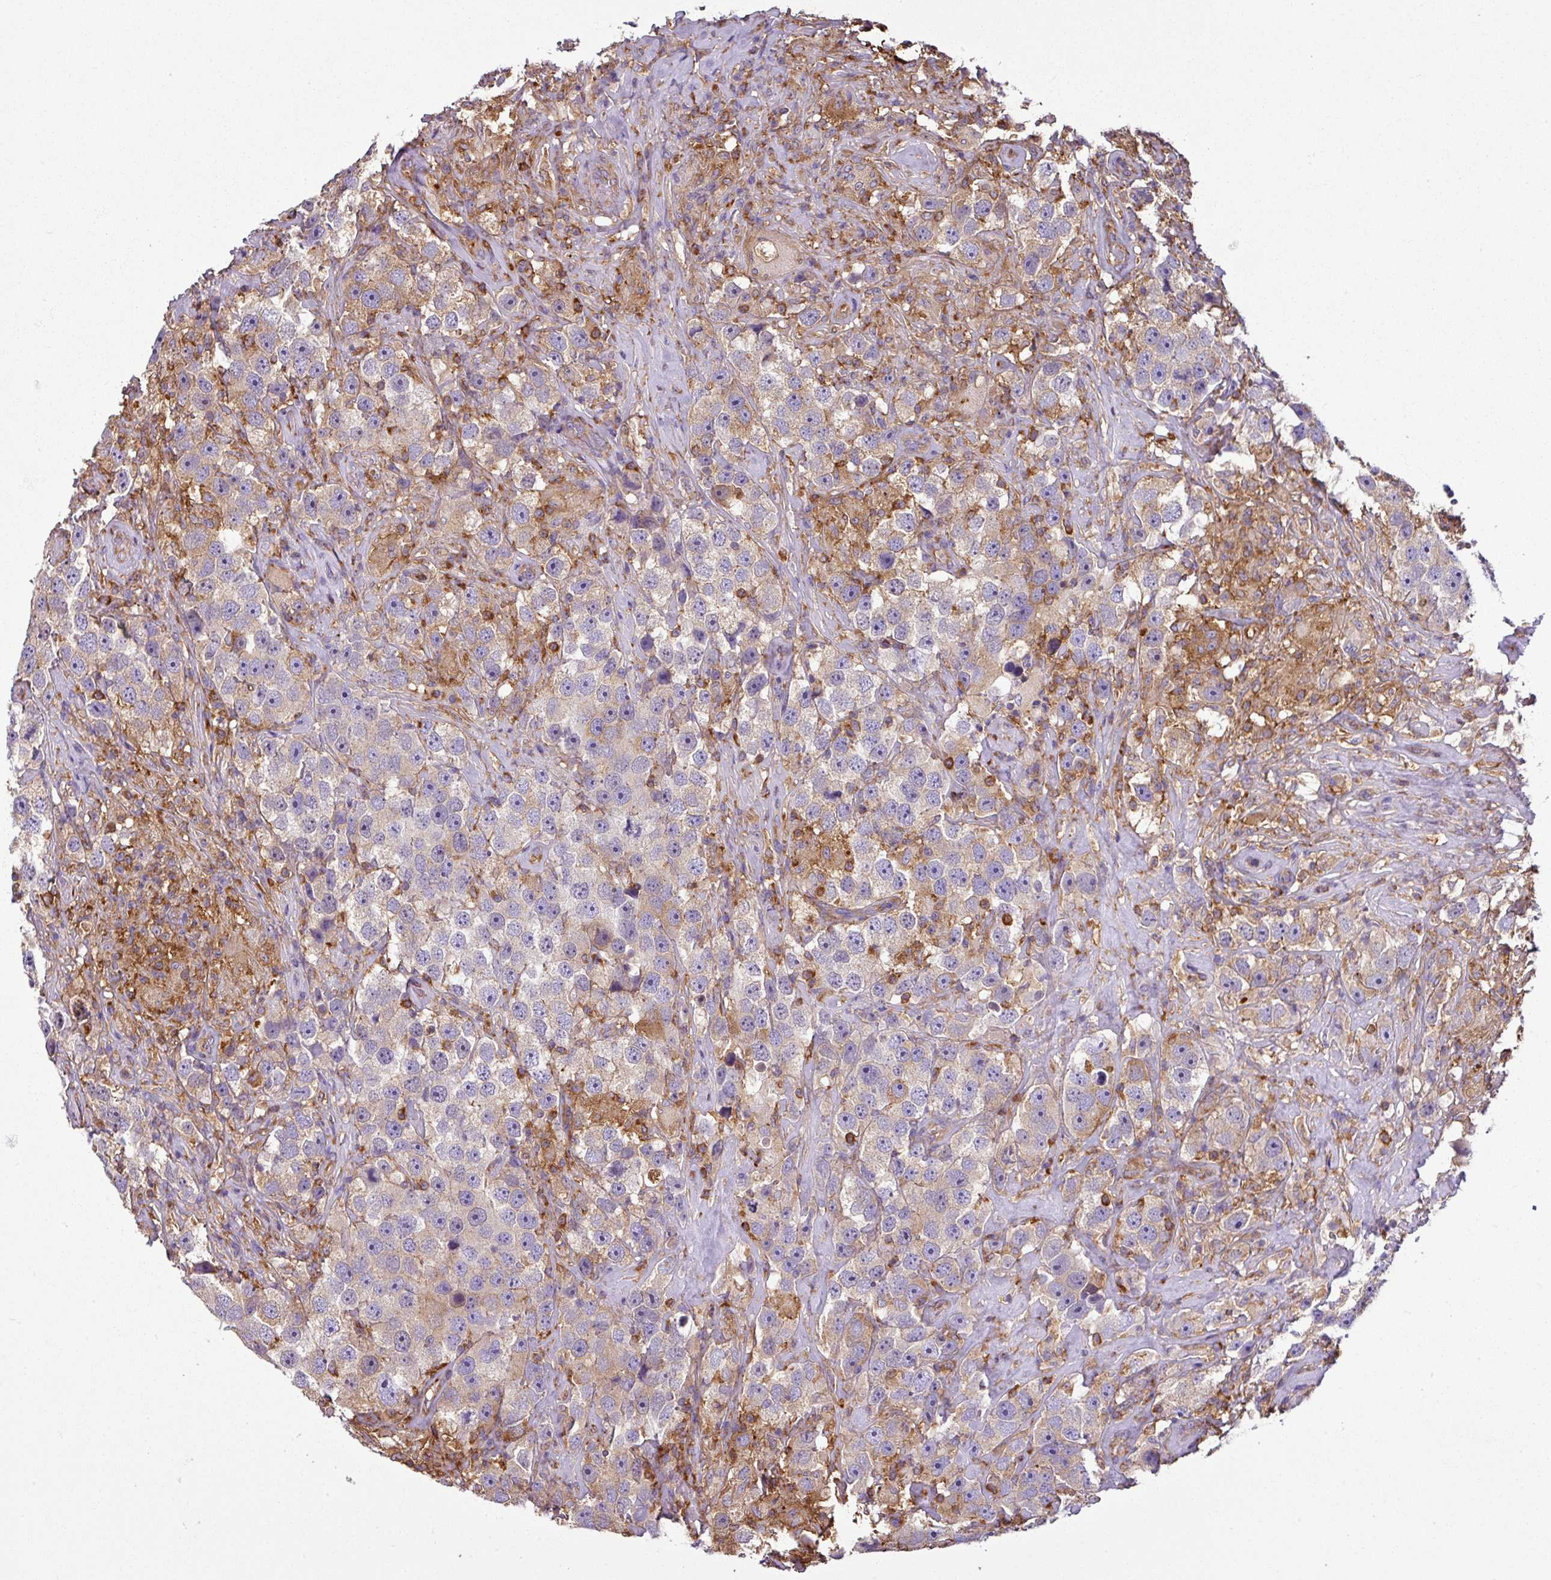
{"staining": {"intensity": "weak", "quantity": "25%-75%", "location": "cytoplasmic/membranous"}, "tissue": "testis cancer", "cell_type": "Tumor cells", "image_type": "cancer", "snomed": [{"axis": "morphology", "description": "Seminoma, NOS"}, {"axis": "topography", "description": "Testis"}], "caption": "Testis seminoma was stained to show a protein in brown. There is low levels of weak cytoplasmic/membranous positivity in approximately 25%-75% of tumor cells.", "gene": "XNDC1N", "patient": {"sex": "male", "age": 49}}